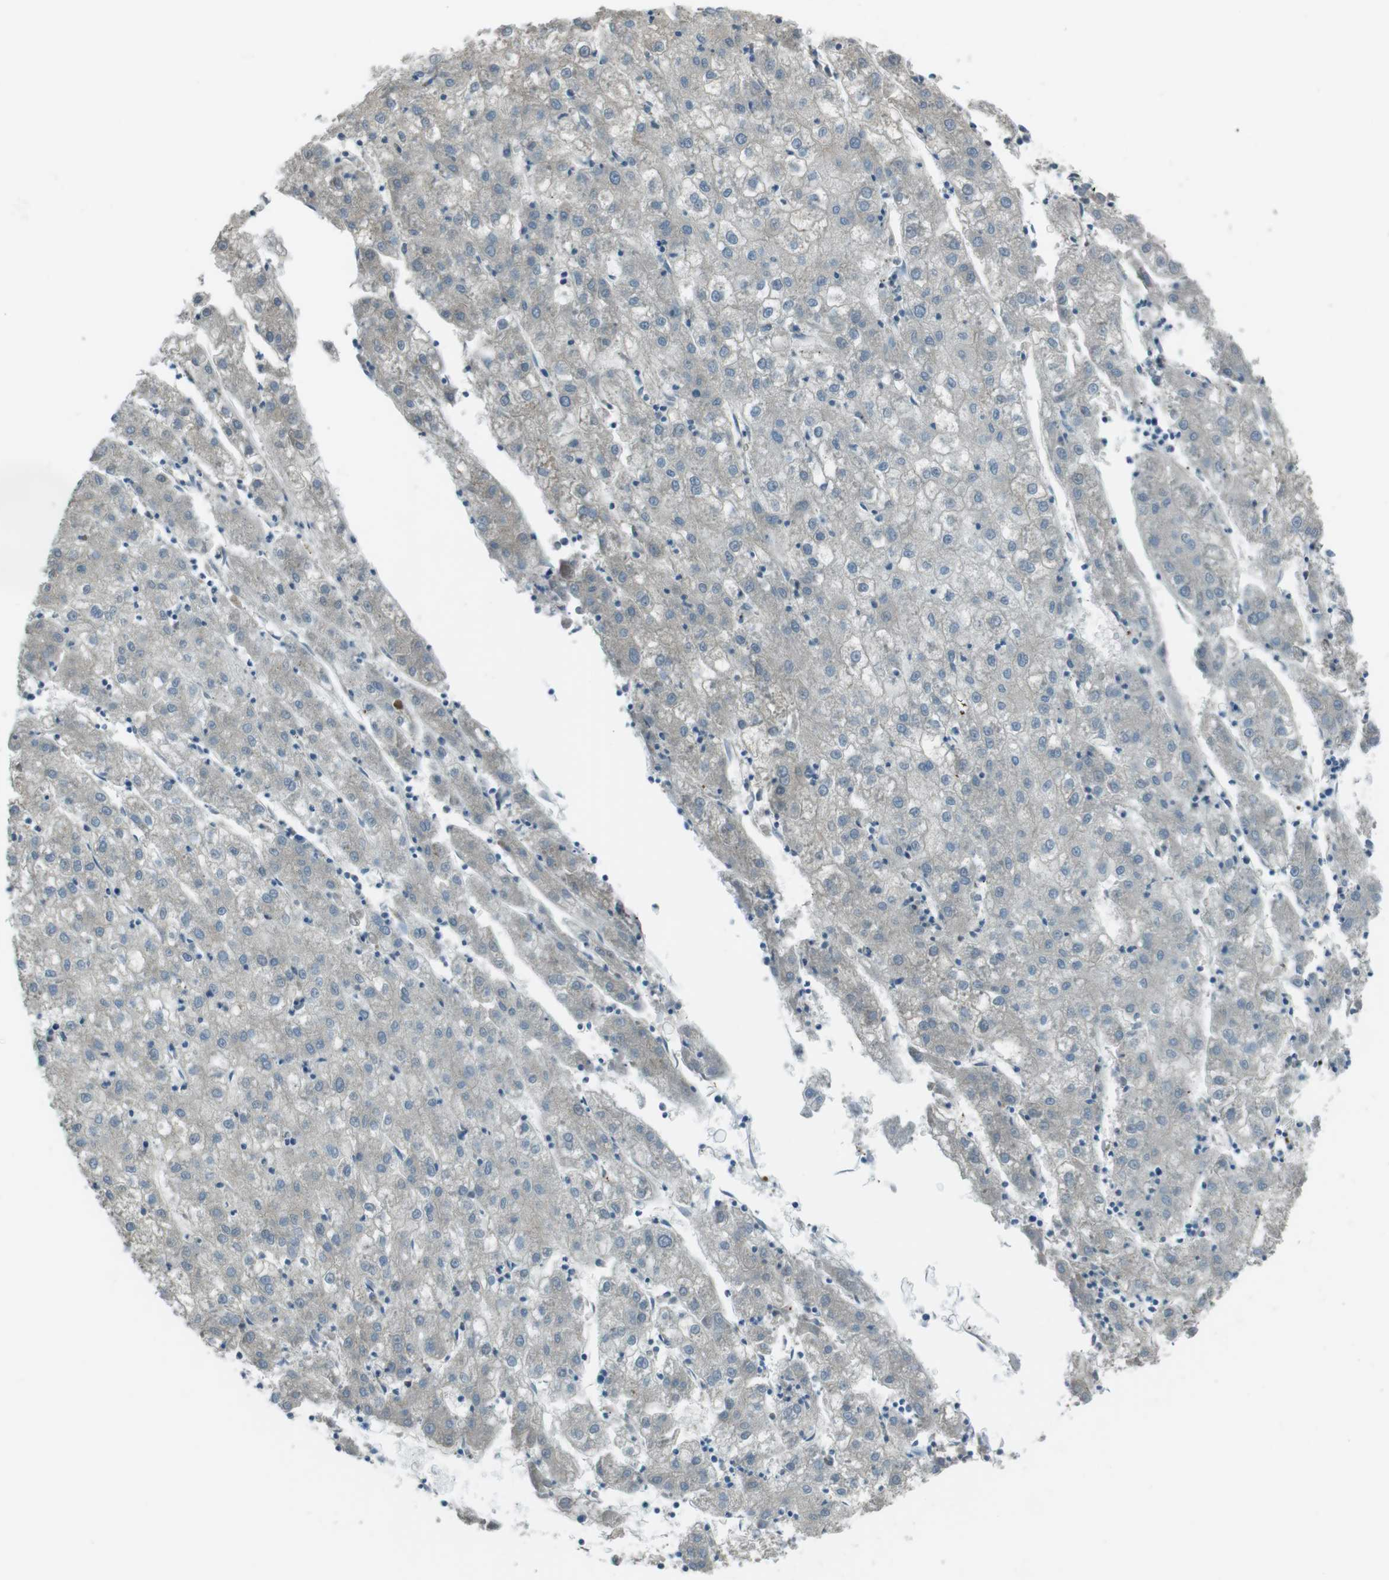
{"staining": {"intensity": "negative", "quantity": "none", "location": "none"}, "tissue": "liver cancer", "cell_type": "Tumor cells", "image_type": "cancer", "snomed": [{"axis": "morphology", "description": "Carcinoma, Hepatocellular, NOS"}, {"axis": "topography", "description": "Liver"}], "caption": "This is a histopathology image of immunohistochemistry (IHC) staining of liver hepatocellular carcinoma, which shows no expression in tumor cells.", "gene": "SFT2D1", "patient": {"sex": "male", "age": 72}}